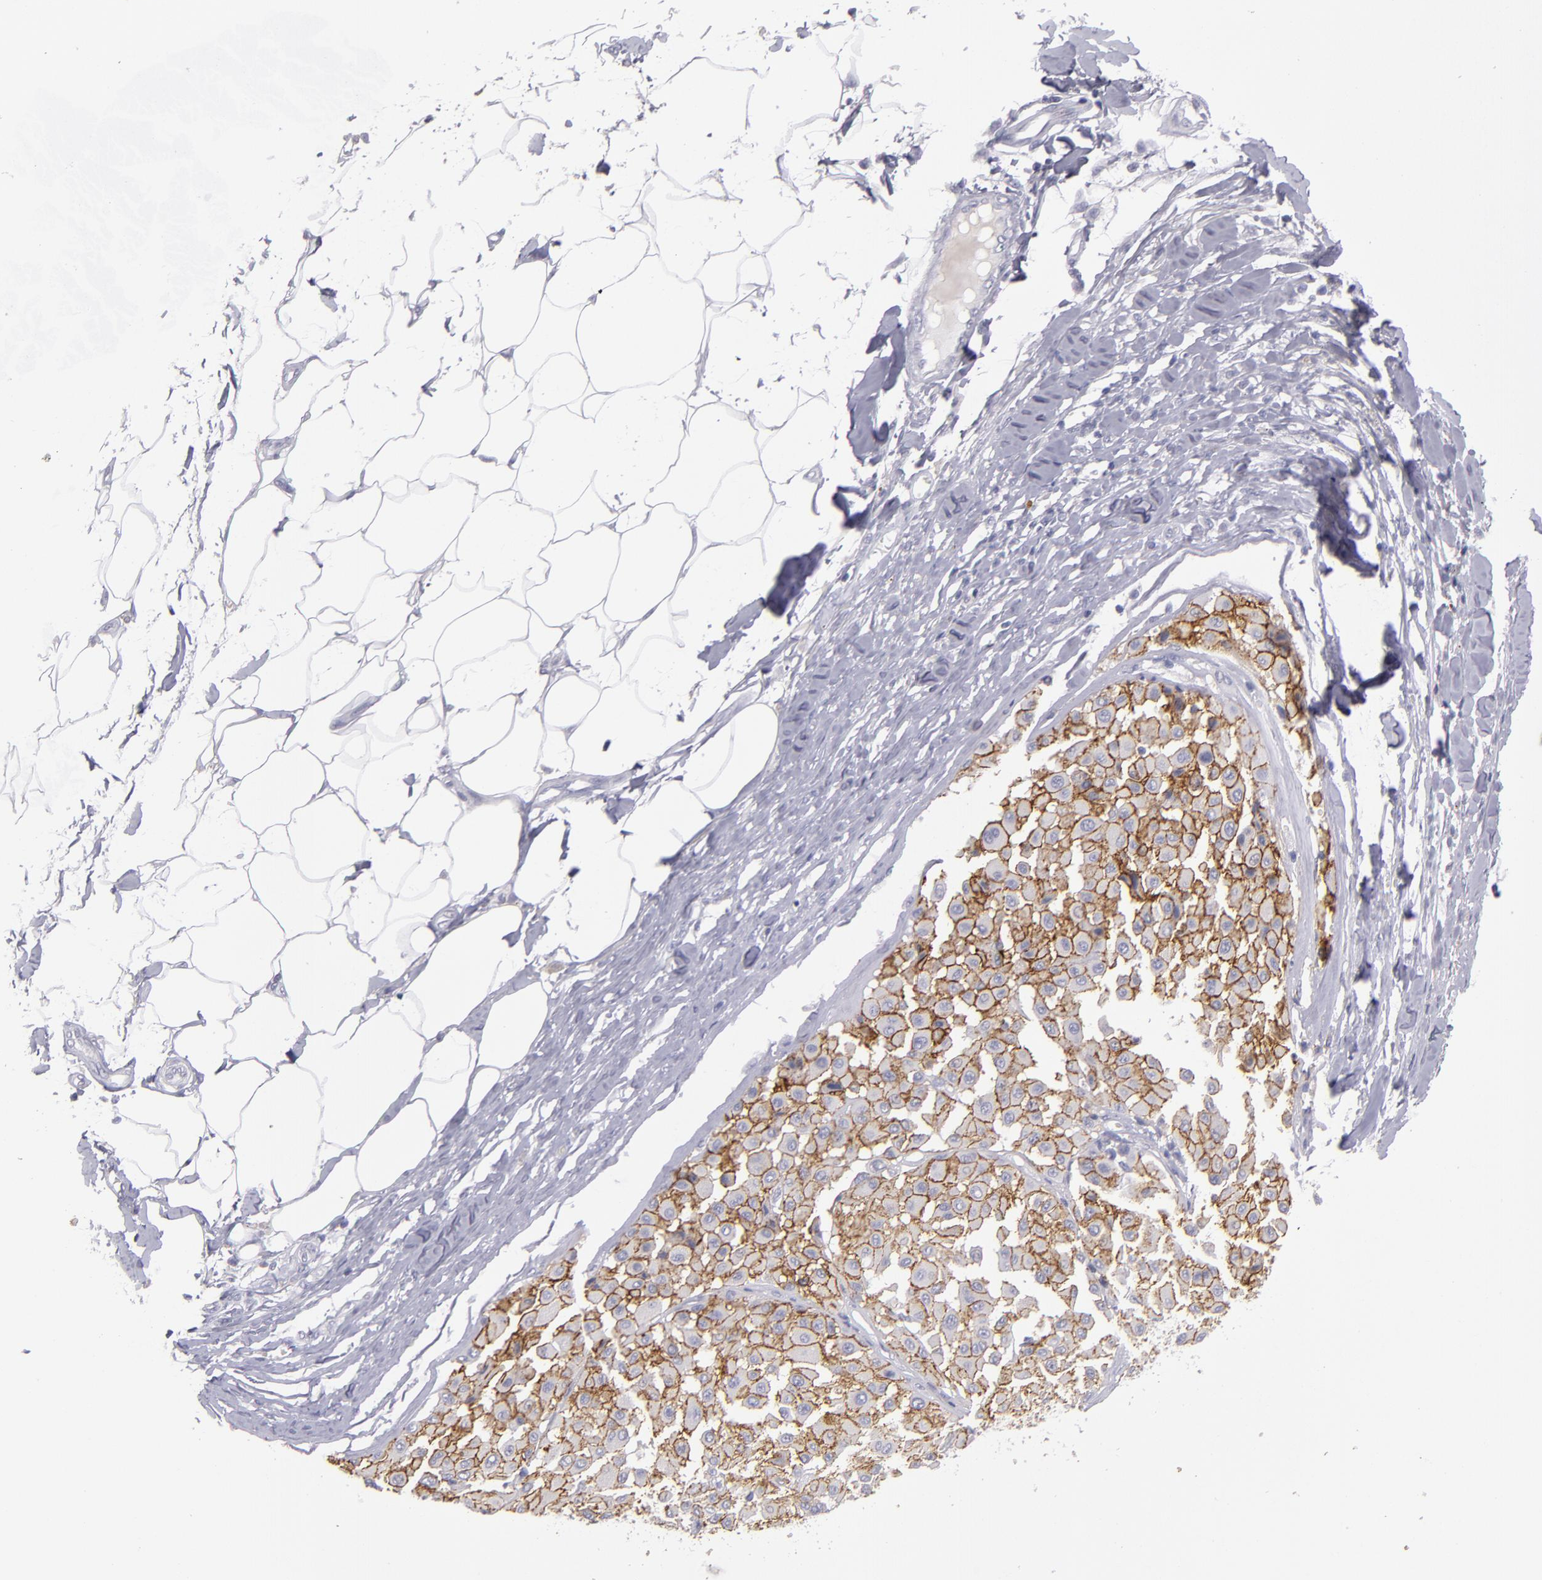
{"staining": {"intensity": "strong", "quantity": ">75%", "location": "cytoplasmic/membranous"}, "tissue": "melanoma", "cell_type": "Tumor cells", "image_type": "cancer", "snomed": [{"axis": "morphology", "description": "Malignant melanoma, Metastatic site"}, {"axis": "topography", "description": "Soft tissue"}], "caption": "A histopathology image showing strong cytoplasmic/membranous expression in approximately >75% of tumor cells in malignant melanoma (metastatic site), as visualized by brown immunohistochemical staining.", "gene": "CDH3", "patient": {"sex": "male", "age": 41}}